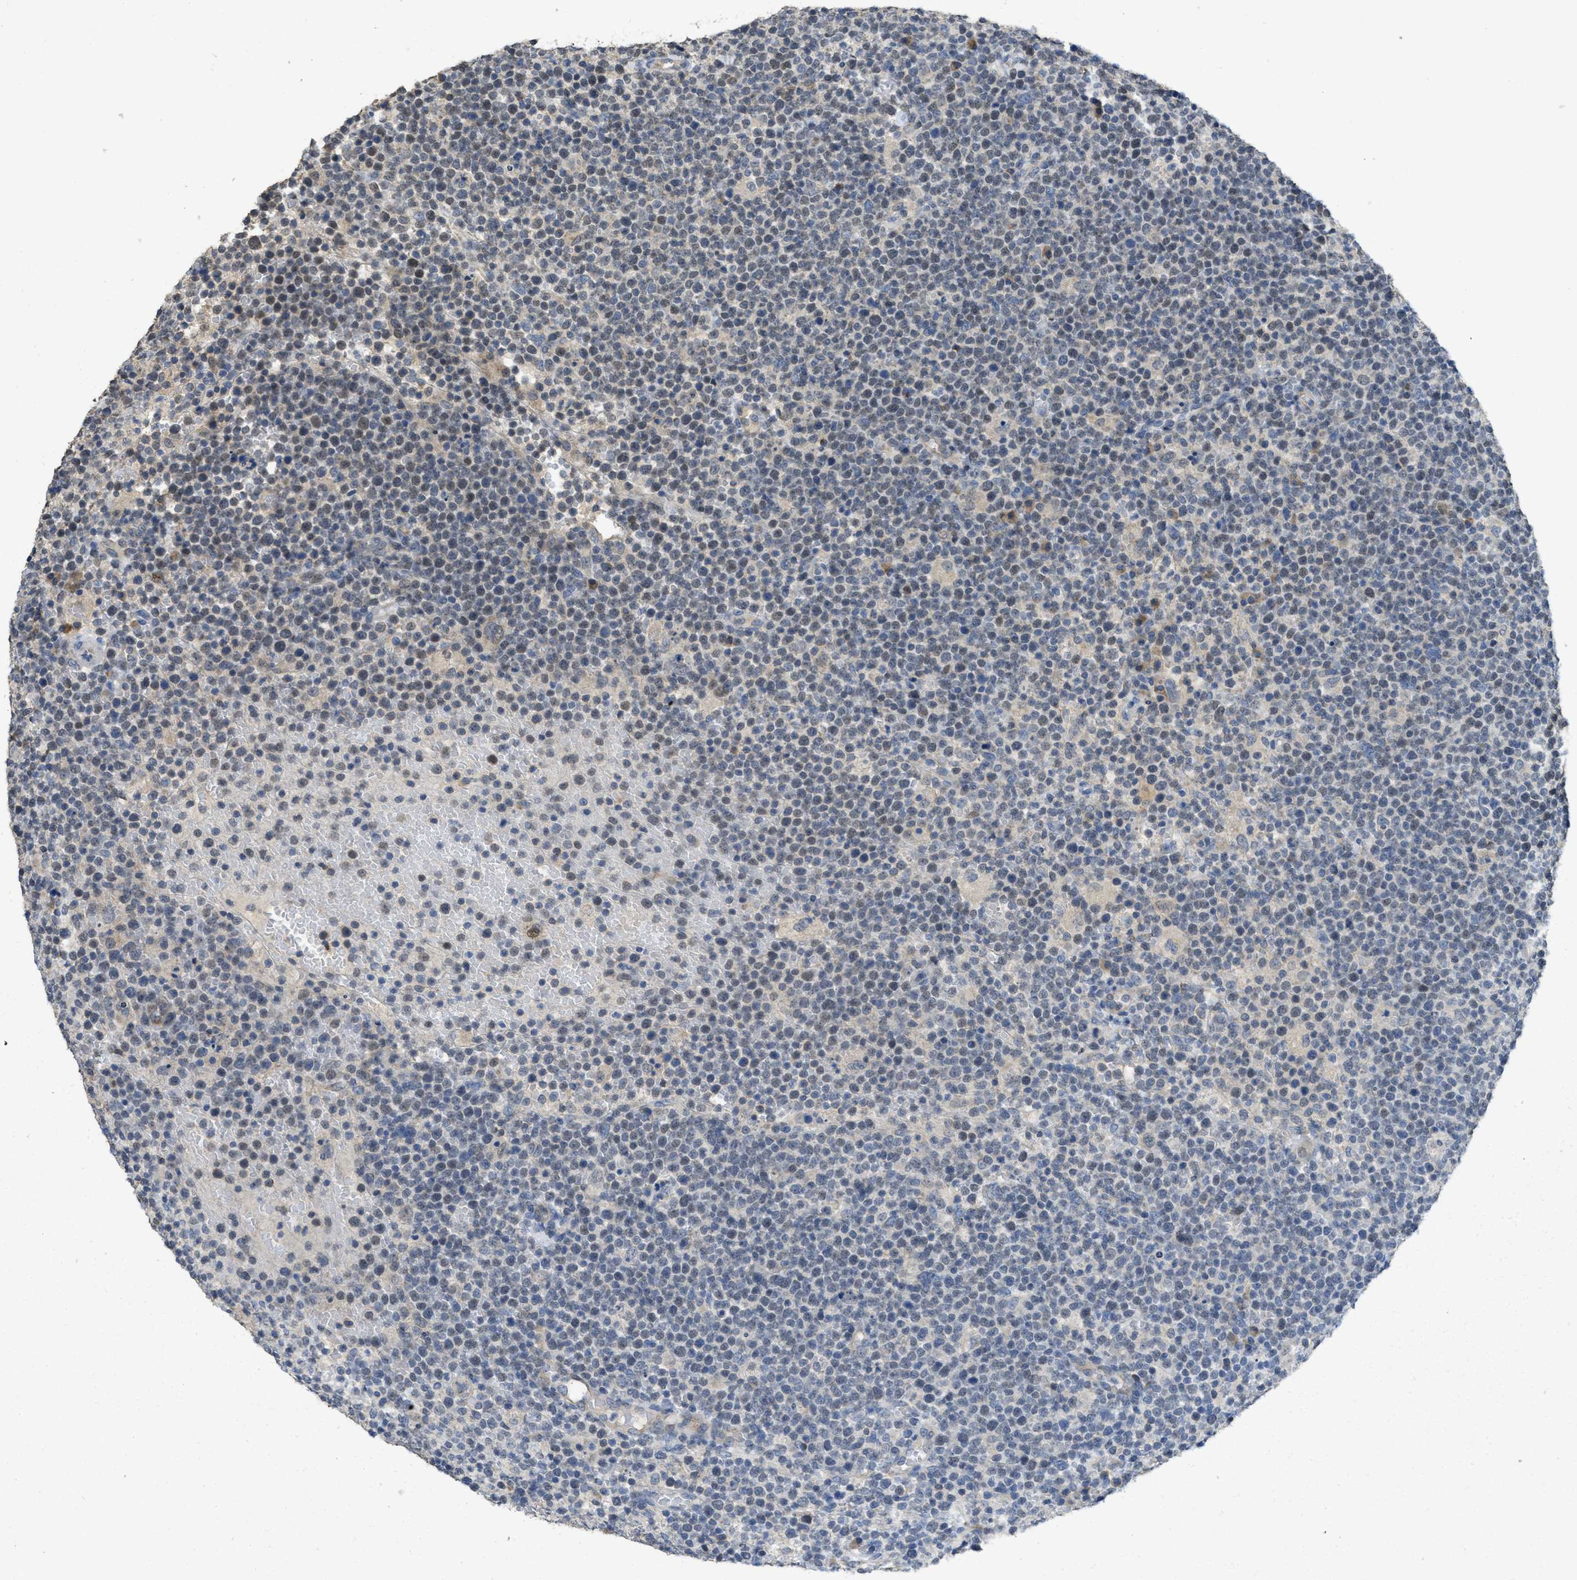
{"staining": {"intensity": "moderate", "quantity": "<25%", "location": "nuclear"}, "tissue": "lymphoma", "cell_type": "Tumor cells", "image_type": "cancer", "snomed": [{"axis": "morphology", "description": "Malignant lymphoma, non-Hodgkin's type, High grade"}, {"axis": "topography", "description": "Lymph node"}], "caption": "There is low levels of moderate nuclear staining in tumor cells of malignant lymphoma, non-Hodgkin's type (high-grade), as demonstrated by immunohistochemical staining (brown color).", "gene": "SFXN2", "patient": {"sex": "male", "age": 61}}